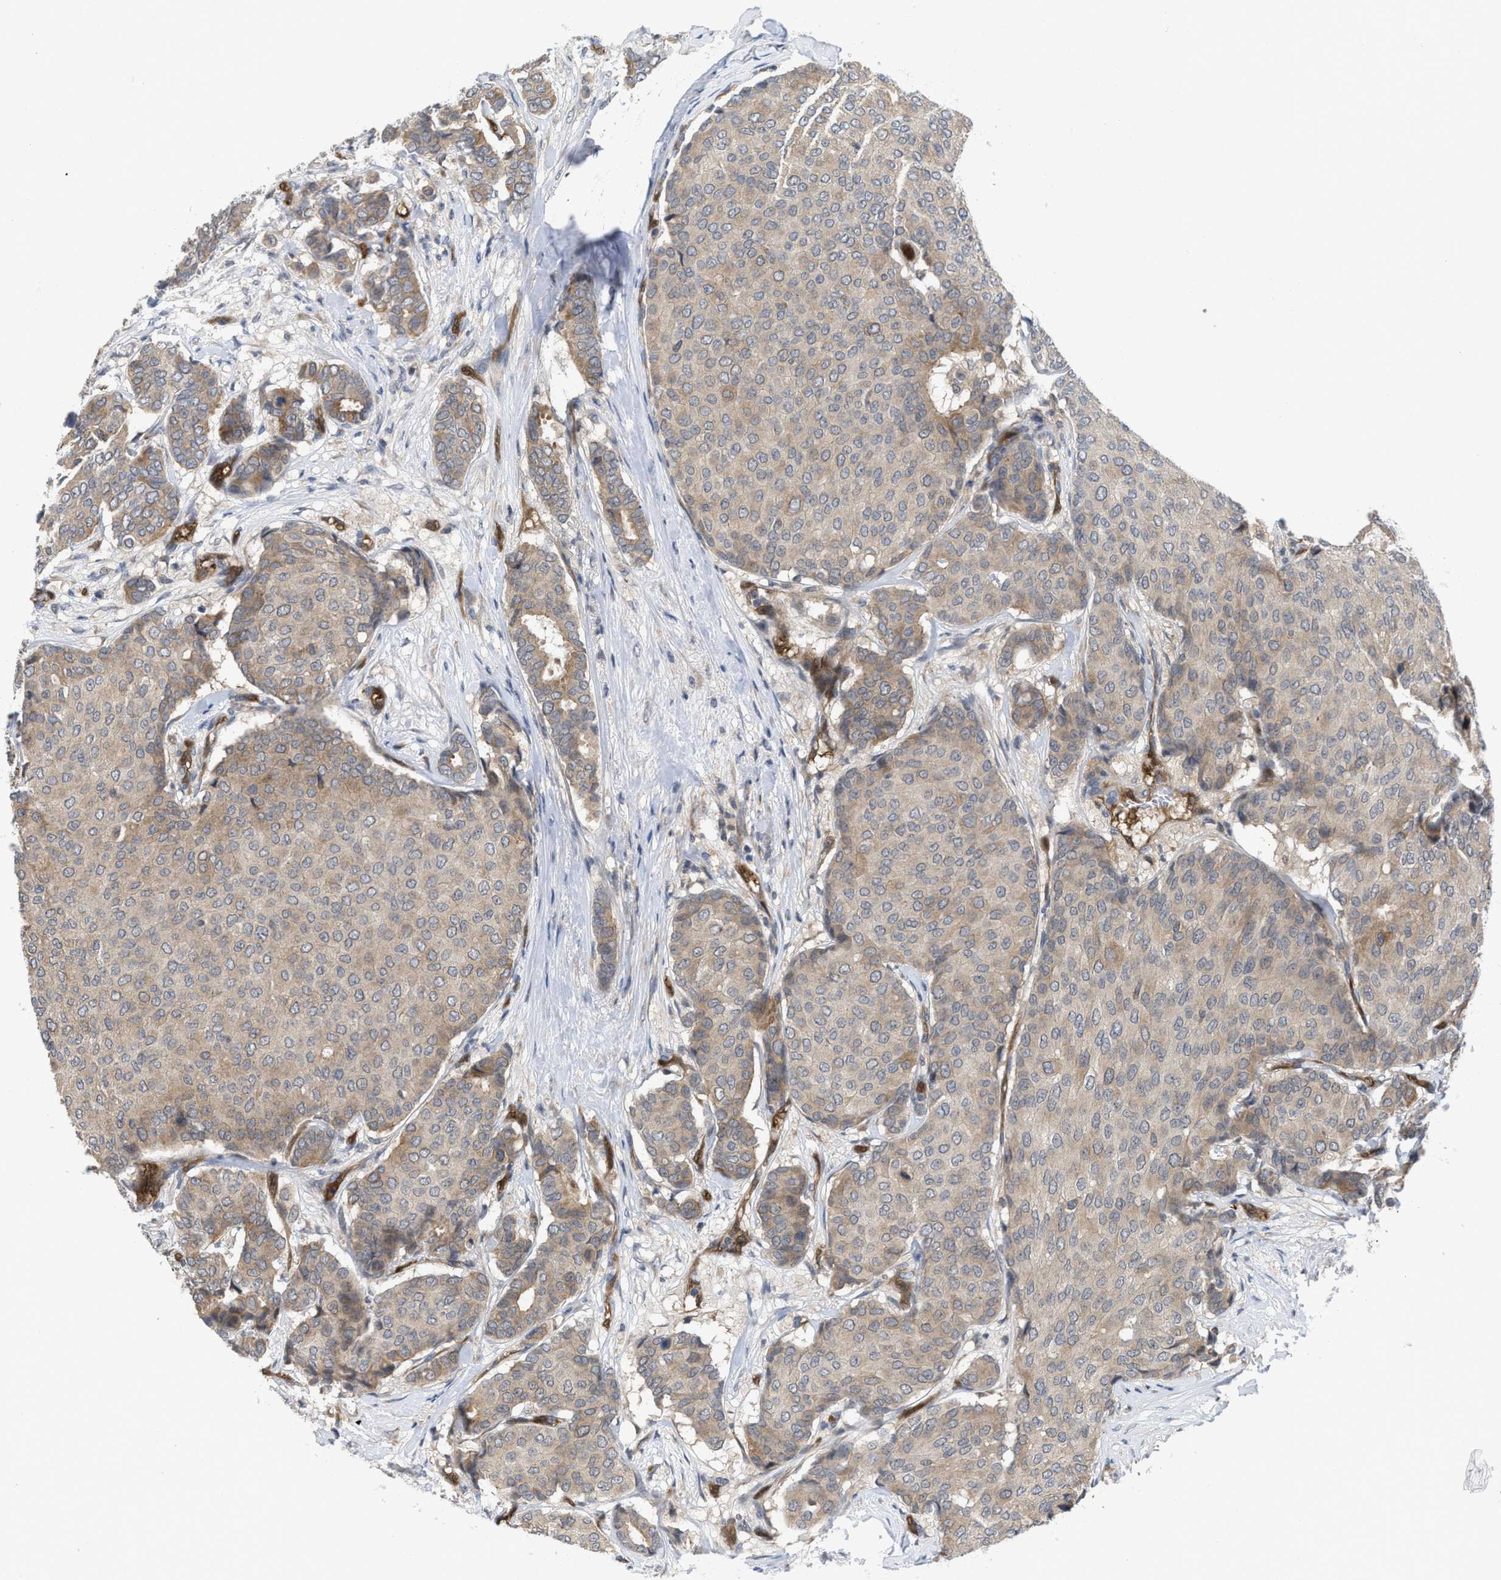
{"staining": {"intensity": "weak", "quantity": ">75%", "location": "cytoplasmic/membranous"}, "tissue": "breast cancer", "cell_type": "Tumor cells", "image_type": "cancer", "snomed": [{"axis": "morphology", "description": "Duct carcinoma"}, {"axis": "topography", "description": "Breast"}], "caption": "This is a histology image of IHC staining of infiltrating ductal carcinoma (breast), which shows weak staining in the cytoplasmic/membranous of tumor cells.", "gene": "LDAF1", "patient": {"sex": "female", "age": 75}}